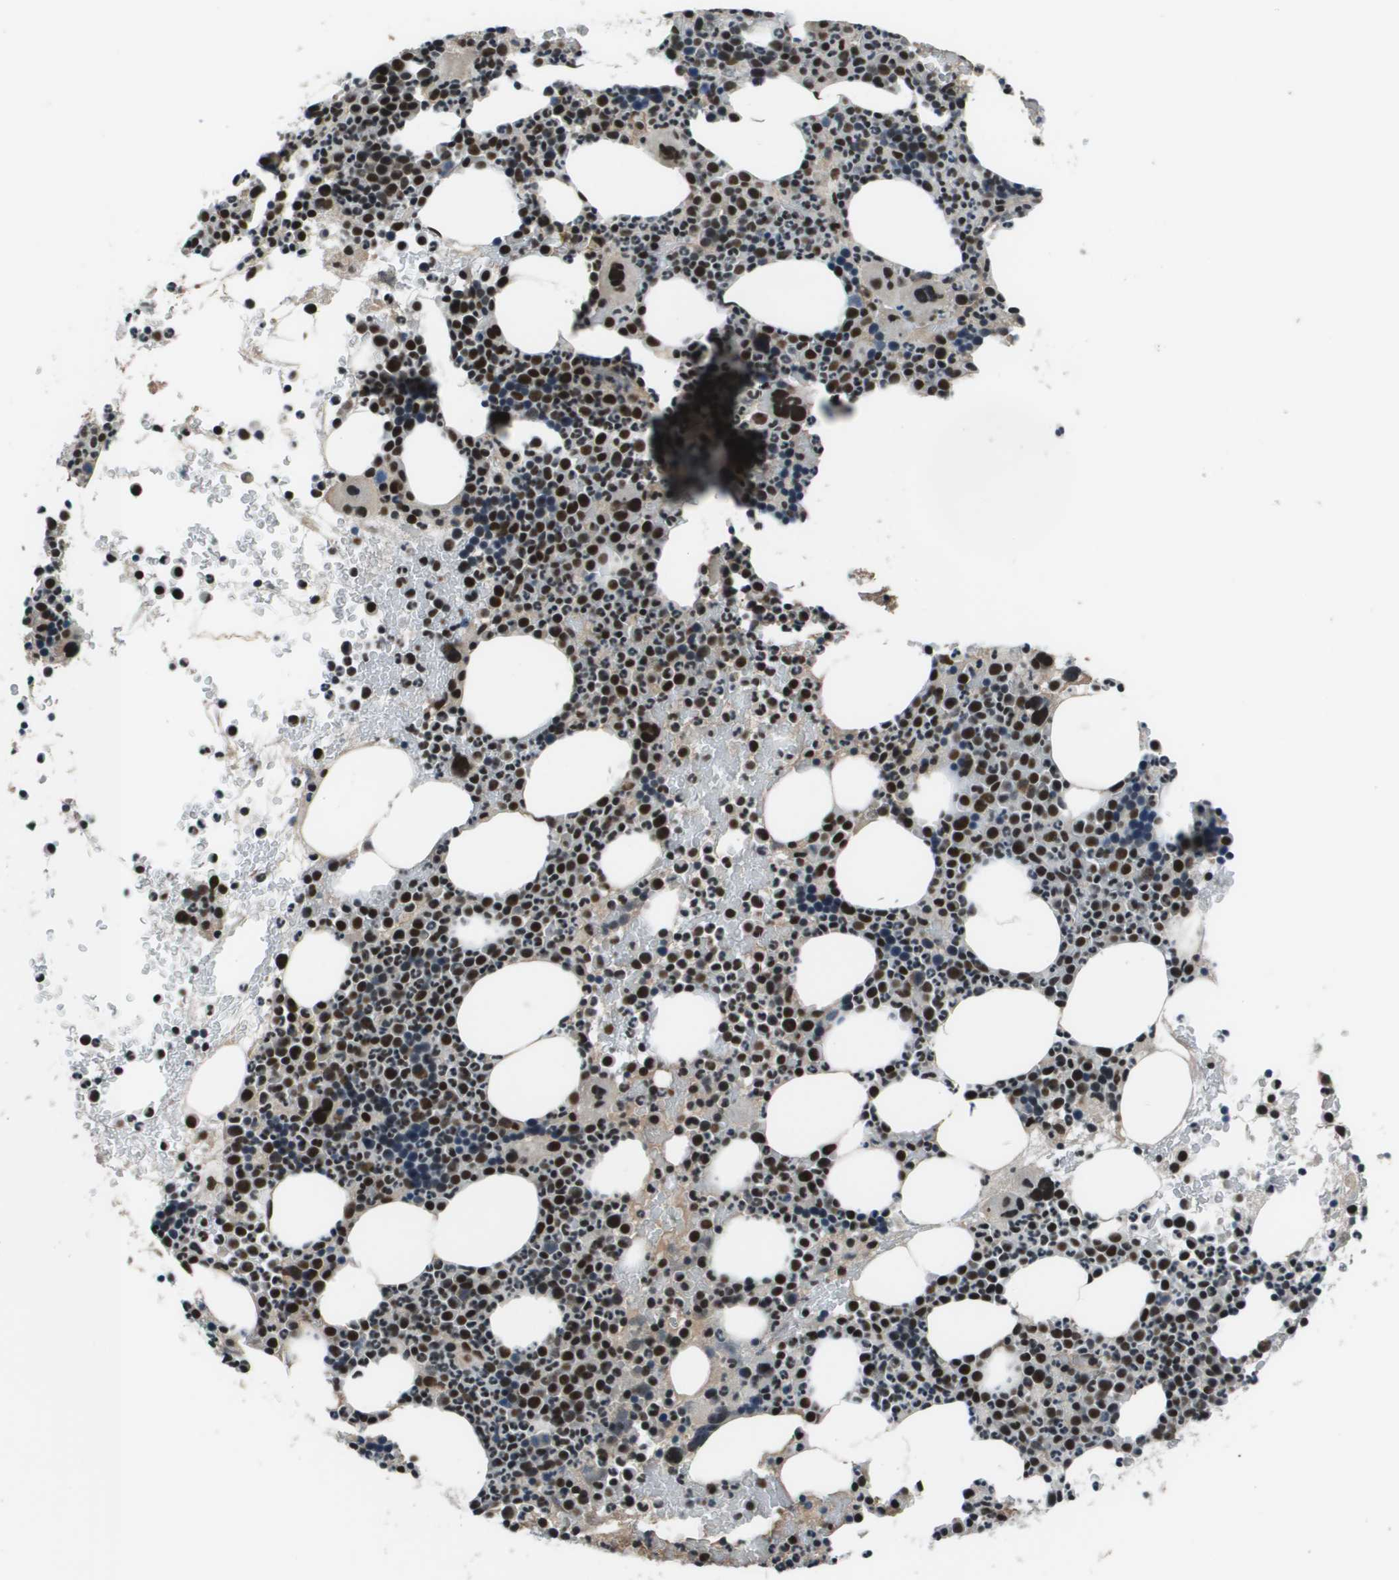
{"staining": {"intensity": "strong", "quantity": "25%-75%", "location": "nuclear"}, "tissue": "bone marrow", "cell_type": "Hematopoietic cells", "image_type": "normal", "snomed": [{"axis": "morphology", "description": "Normal tissue, NOS"}, {"axis": "morphology", "description": "Inflammation, NOS"}, {"axis": "topography", "description": "Bone marrow"}], "caption": "Unremarkable bone marrow was stained to show a protein in brown. There is high levels of strong nuclear staining in about 25%-75% of hematopoietic cells.", "gene": "THRAP3", "patient": {"sex": "male", "age": 73}}